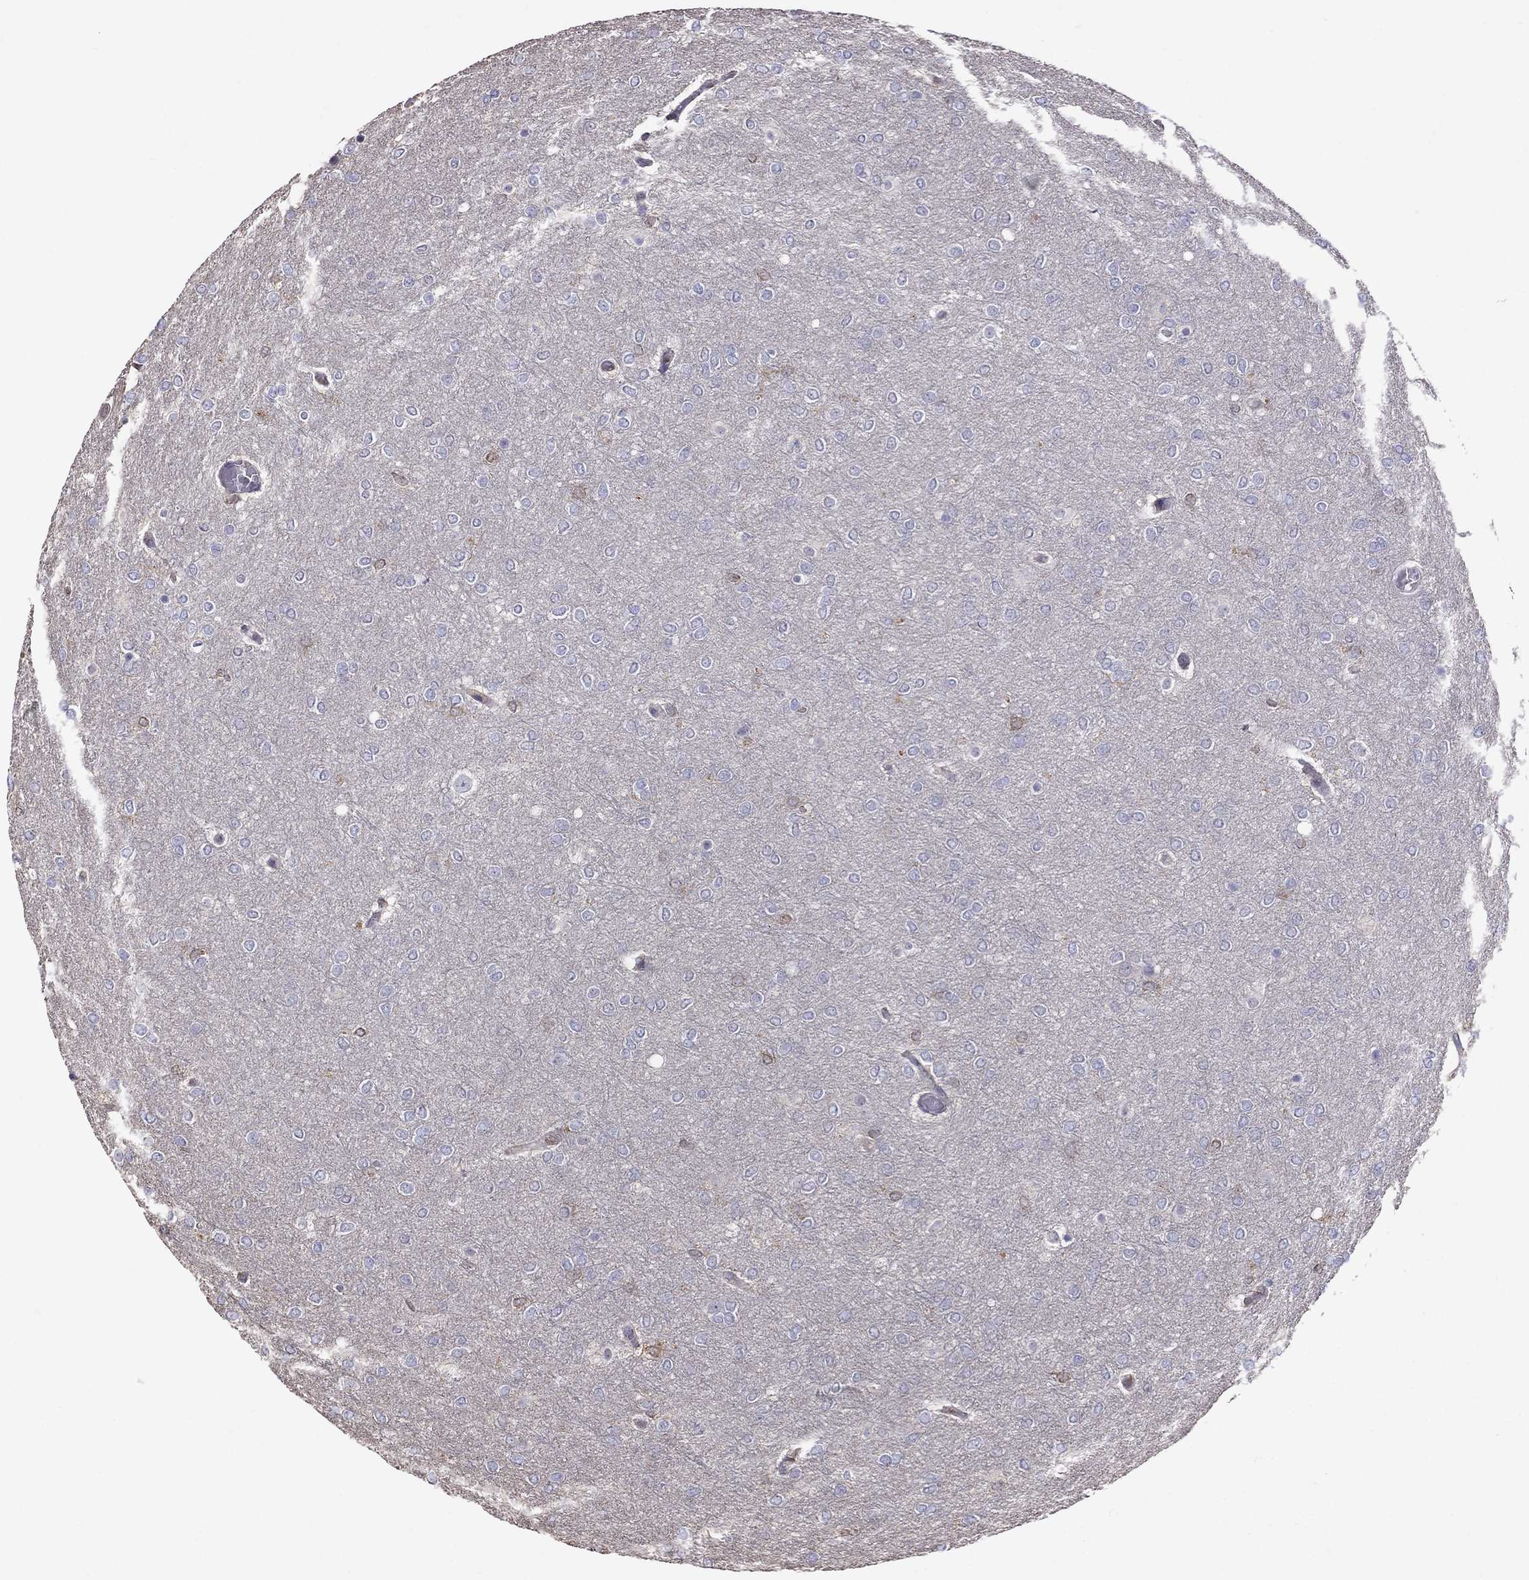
{"staining": {"intensity": "negative", "quantity": "none", "location": "none"}, "tissue": "glioma", "cell_type": "Tumor cells", "image_type": "cancer", "snomed": [{"axis": "morphology", "description": "Glioma, malignant, High grade"}, {"axis": "topography", "description": "Brain"}], "caption": "Protein analysis of glioma exhibits no significant expression in tumor cells.", "gene": "ADAM28", "patient": {"sex": "female", "age": 61}}